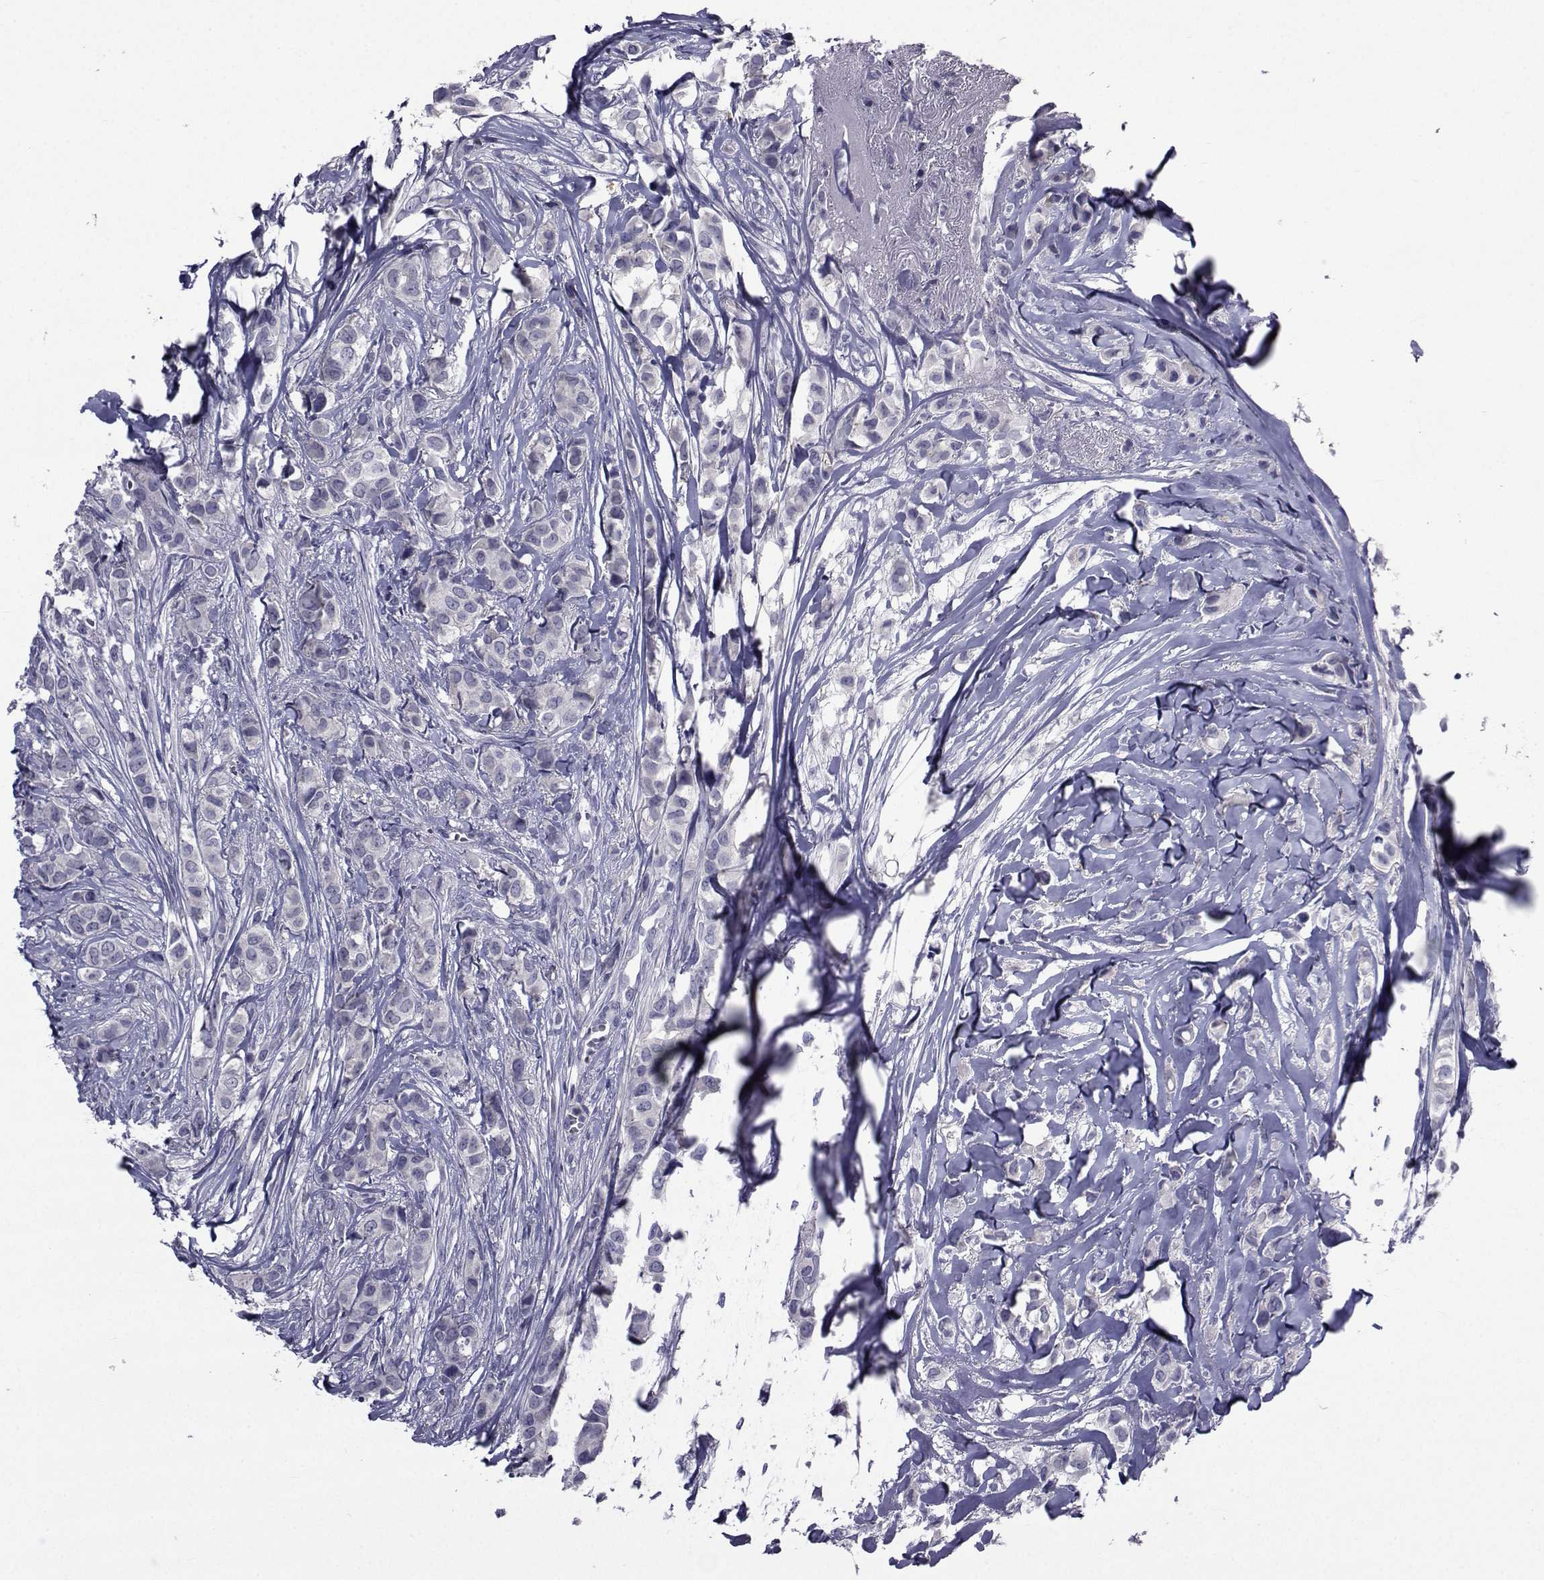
{"staining": {"intensity": "negative", "quantity": "none", "location": "none"}, "tissue": "breast cancer", "cell_type": "Tumor cells", "image_type": "cancer", "snomed": [{"axis": "morphology", "description": "Duct carcinoma"}, {"axis": "topography", "description": "Breast"}], "caption": "The micrograph demonstrates no staining of tumor cells in breast cancer (invasive ductal carcinoma). (Brightfield microscopy of DAB (3,3'-diaminobenzidine) immunohistochemistry at high magnification).", "gene": "SEMA5B", "patient": {"sex": "female", "age": 85}}